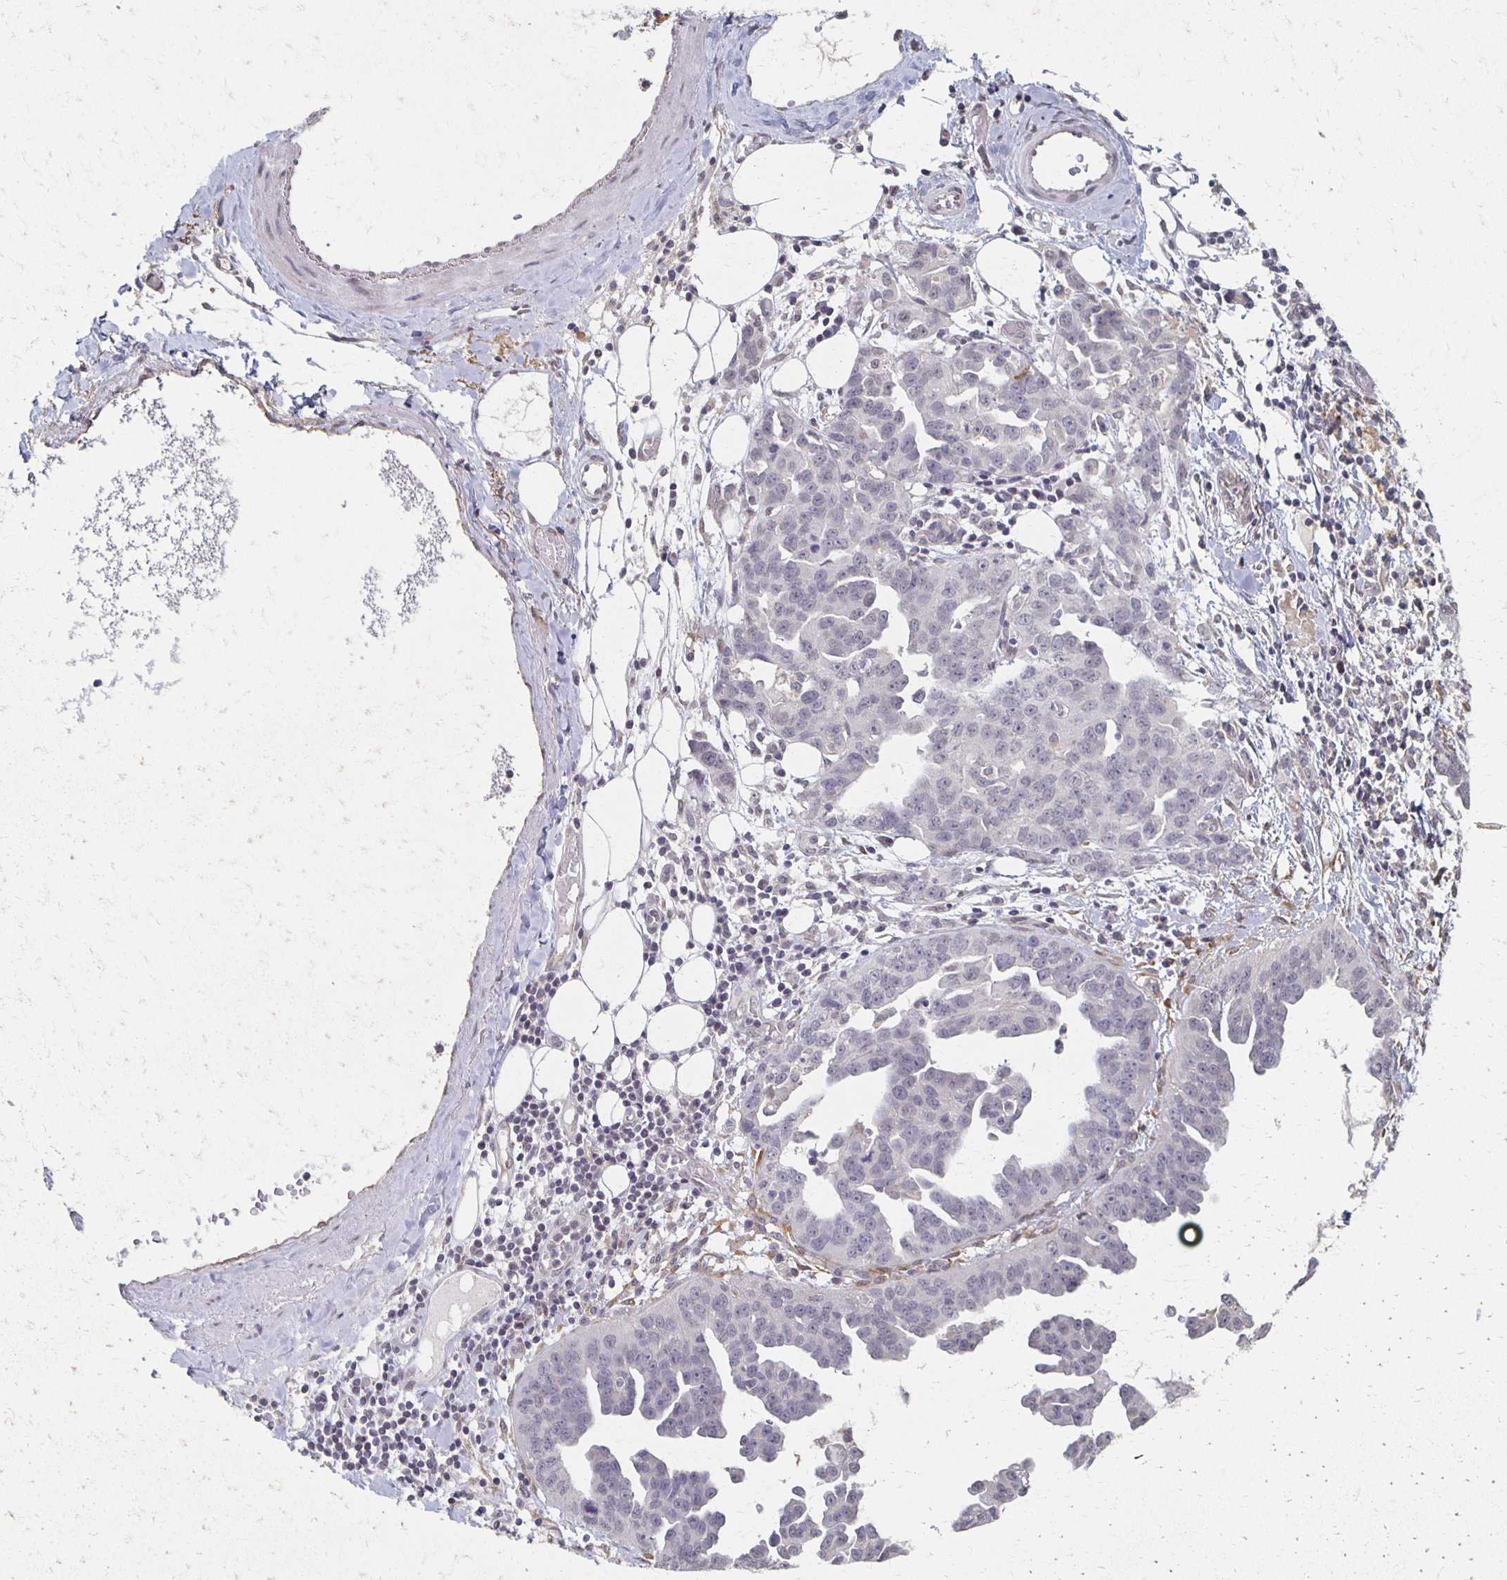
{"staining": {"intensity": "negative", "quantity": "none", "location": "none"}, "tissue": "ovarian cancer", "cell_type": "Tumor cells", "image_type": "cancer", "snomed": [{"axis": "morphology", "description": "Cystadenocarcinoma, serous, NOS"}, {"axis": "topography", "description": "Ovary"}], "caption": "High power microscopy micrograph of an immunohistochemistry (IHC) micrograph of ovarian serous cystadenocarcinoma, revealing no significant positivity in tumor cells.", "gene": "DAB1", "patient": {"sex": "female", "age": 75}}